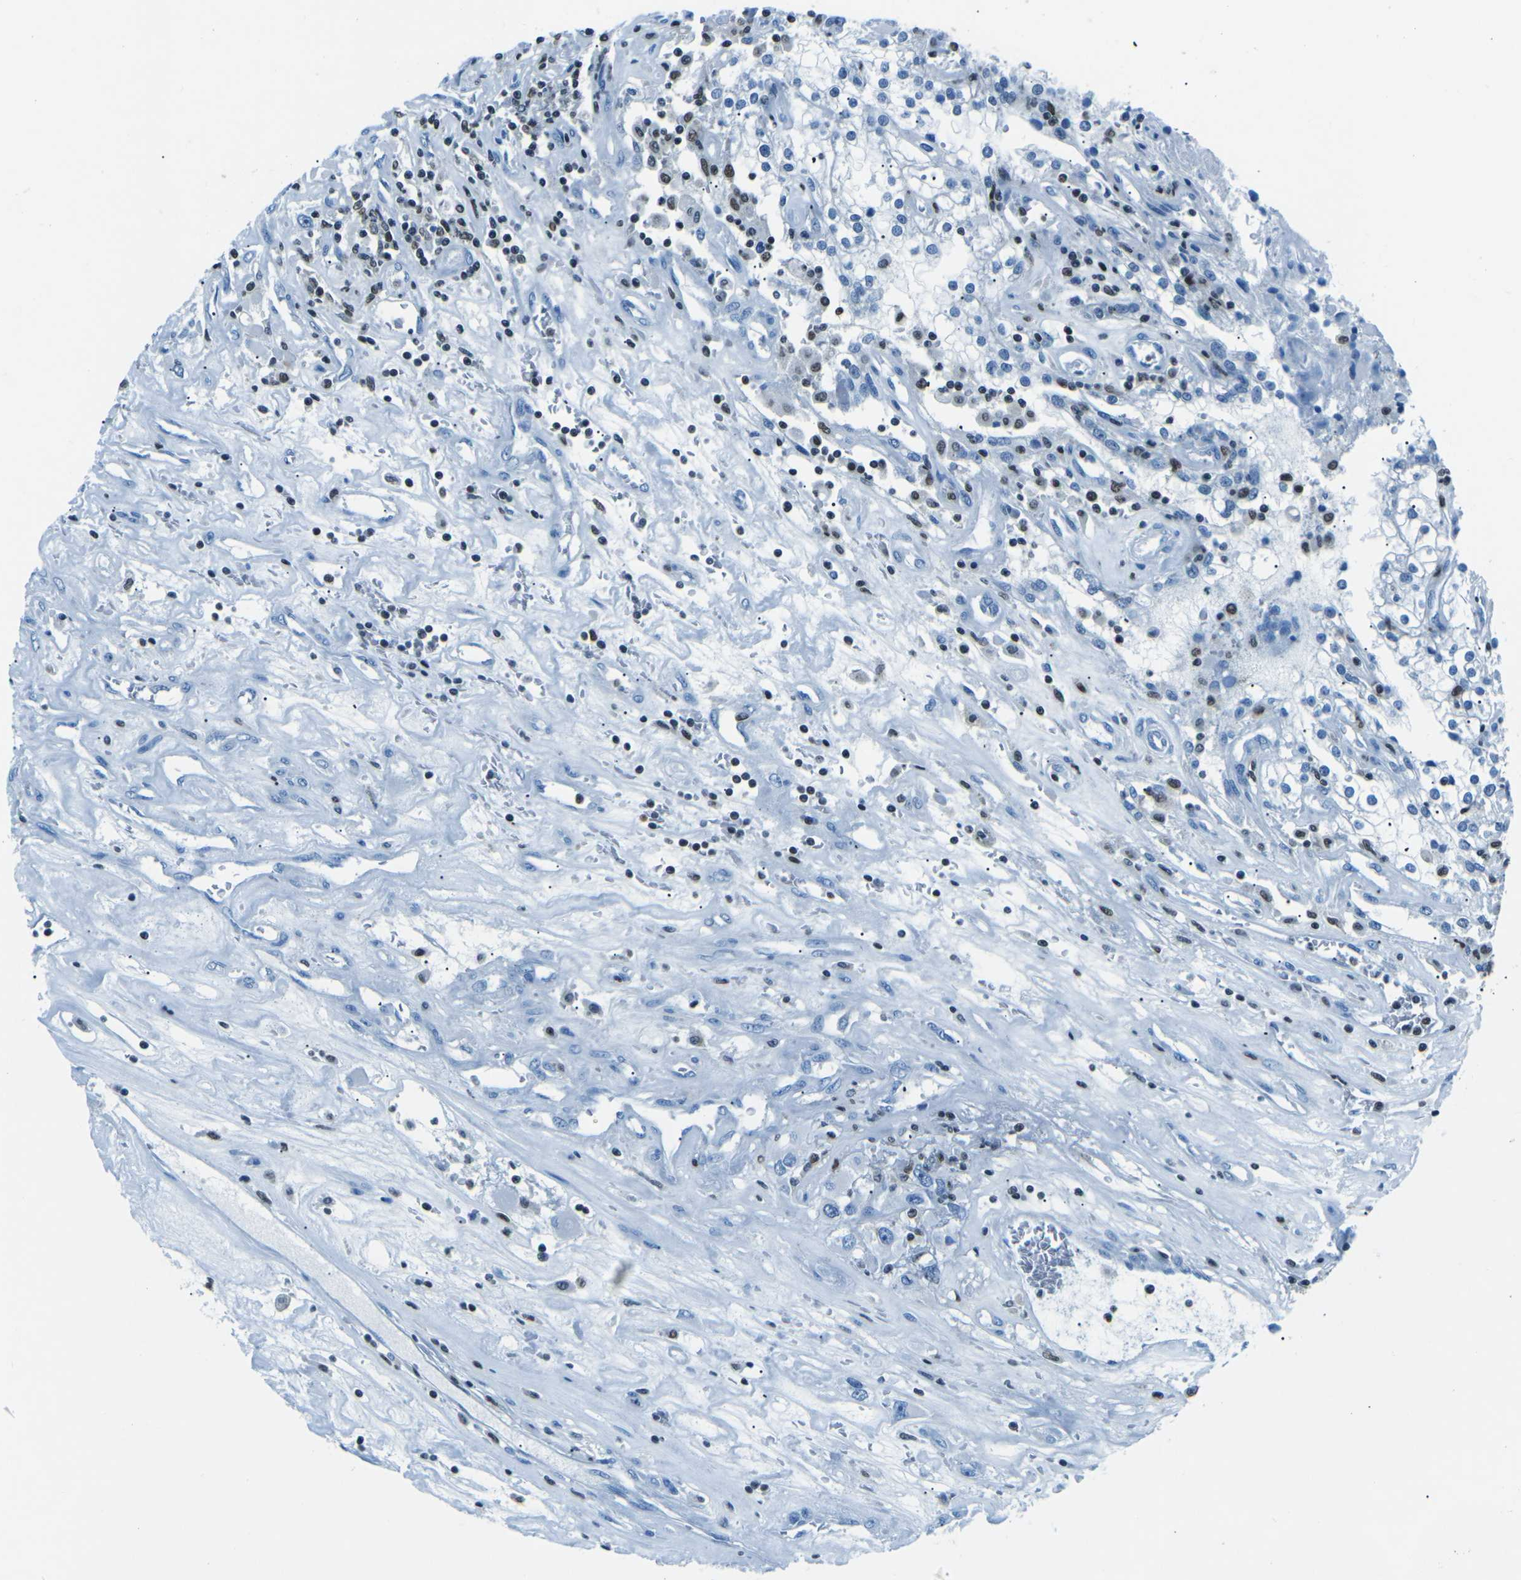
{"staining": {"intensity": "negative", "quantity": "none", "location": "none"}, "tissue": "renal cancer", "cell_type": "Tumor cells", "image_type": "cancer", "snomed": [{"axis": "morphology", "description": "Adenocarcinoma, NOS"}, {"axis": "topography", "description": "Kidney"}], "caption": "Image shows no significant protein staining in tumor cells of renal adenocarcinoma.", "gene": "CELF2", "patient": {"sex": "female", "age": 52}}